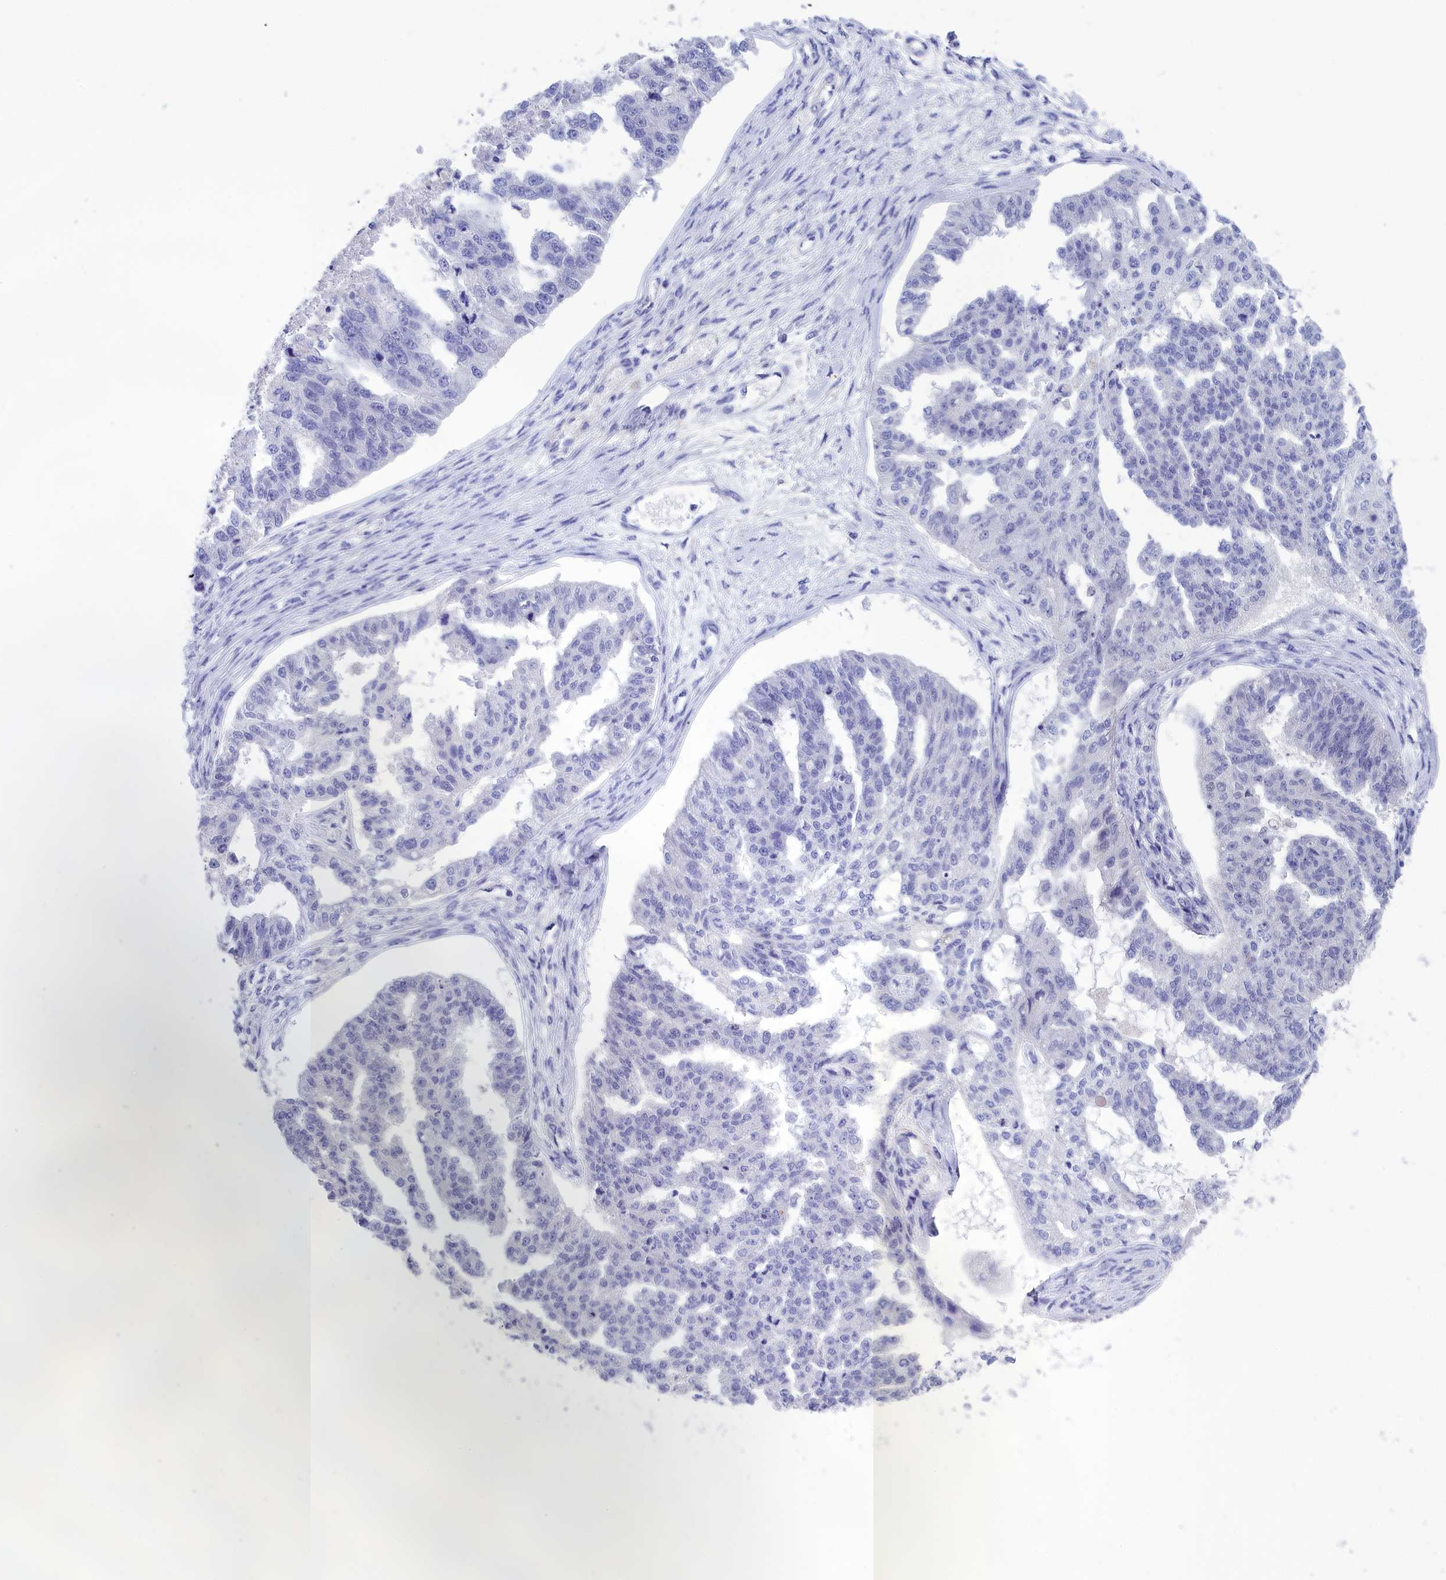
{"staining": {"intensity": "negative", "quantity": "none", "location": "none"}, "tissue": "ovarian cancer", "cell_type": "Tumor cells", "image_type": "cancer", "snomed": [{"axis": "morphology", "description": "Cystadenocarcinoma, serous, NOS"}, {"axis": "topography", "description": "Ovary"}], "caption": "An immunohistochemistry photomicrograph of ovarian cancer is shown. There is no staining in tumor cells of ovarian cancer.", "gene": "VPS35L", "patient": {"sex": "female", "age": 58}}